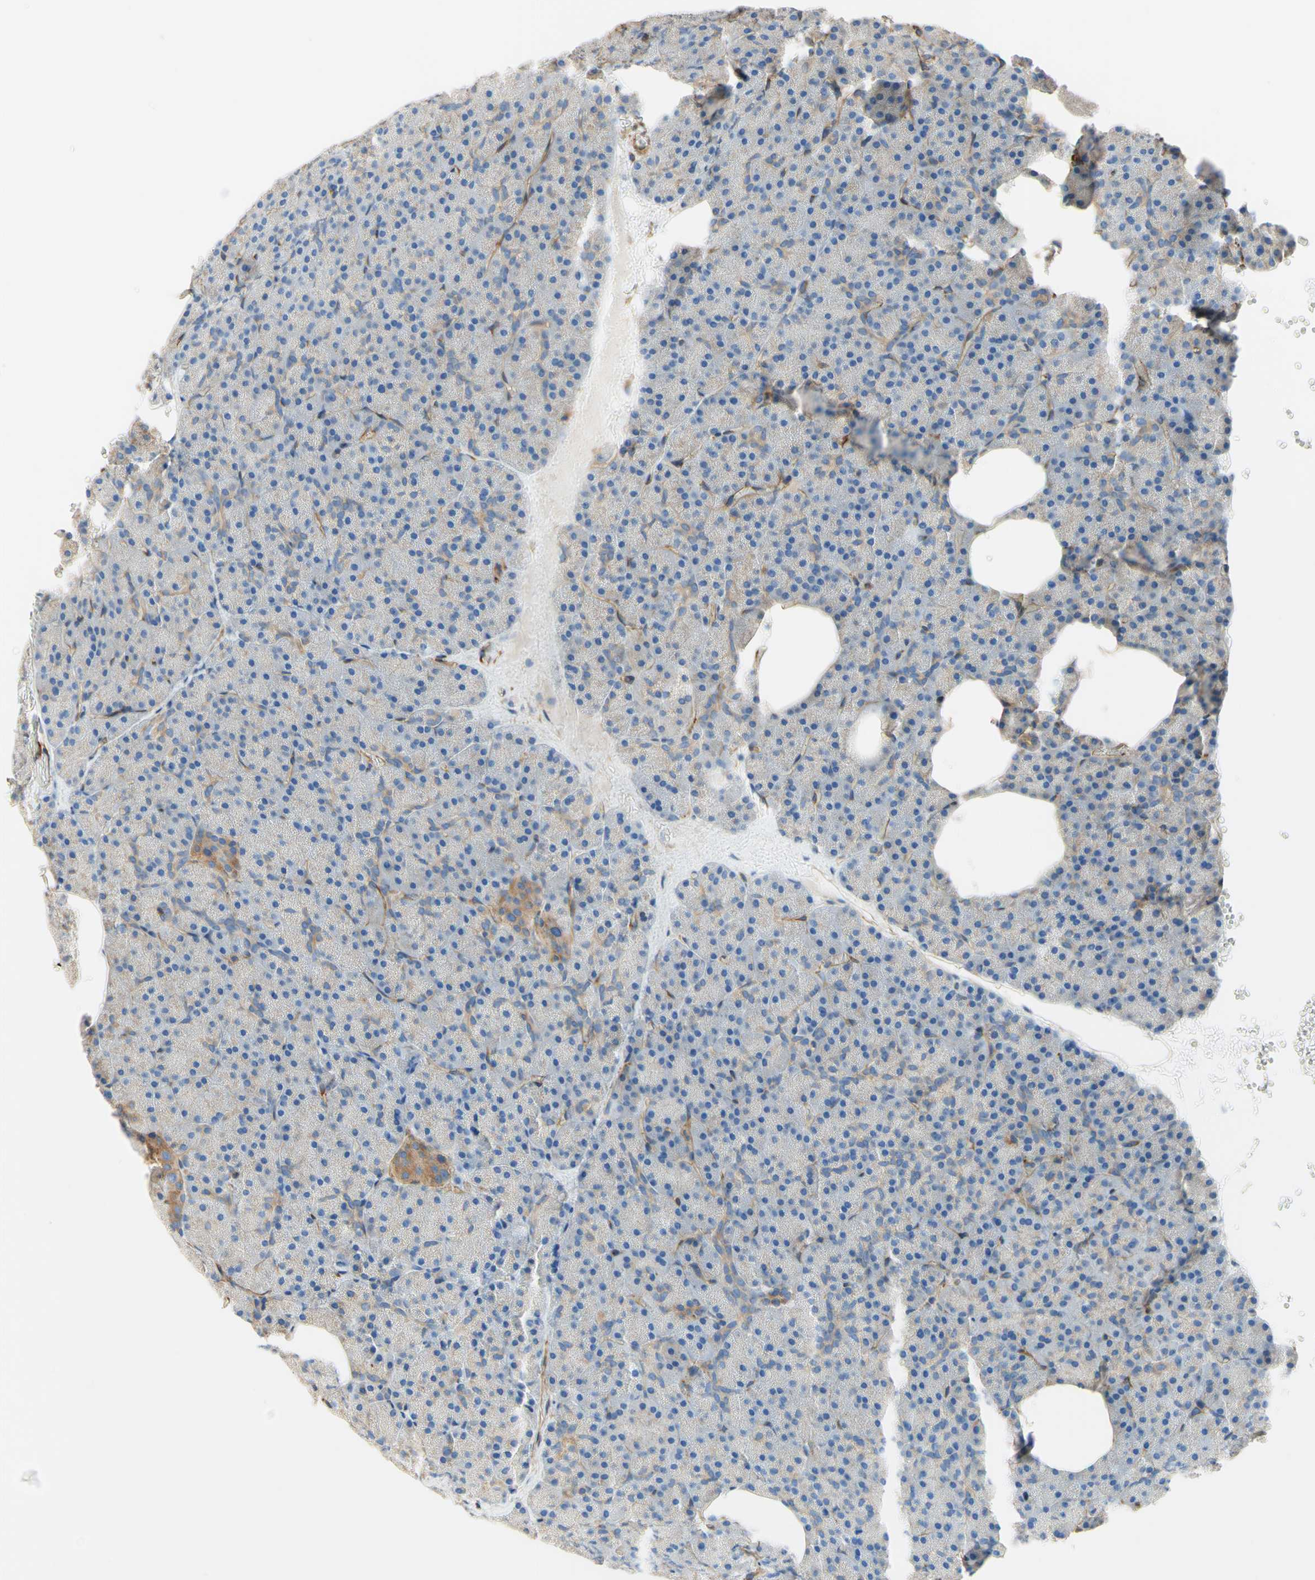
{"staining": {"intensity": "moderate", "quantity": "<25%", "location": "cytoplasmic/membranous"}, "tissue": "pancreas", "cell_type": "Exocrine glandular cells", "image_type": "normal", "snomed": [{"axis": "morphology", "description": "Normal tissue, NOS"}, {"axis": "topography", "description": "Pancreas"}], "caption": "Immunohistochemical staining of normal pancreas exhibits low levels of moderate cytoplasmic/membranous staining in approximately <25% of exocrine glandular cells. The staining was performed using DAB, with brown indicating positive protein expression. Nuclei are stained blue with hematoxylin.", "gene": "ENDOD1", "patient": {"sex": "female", "age": 35}}